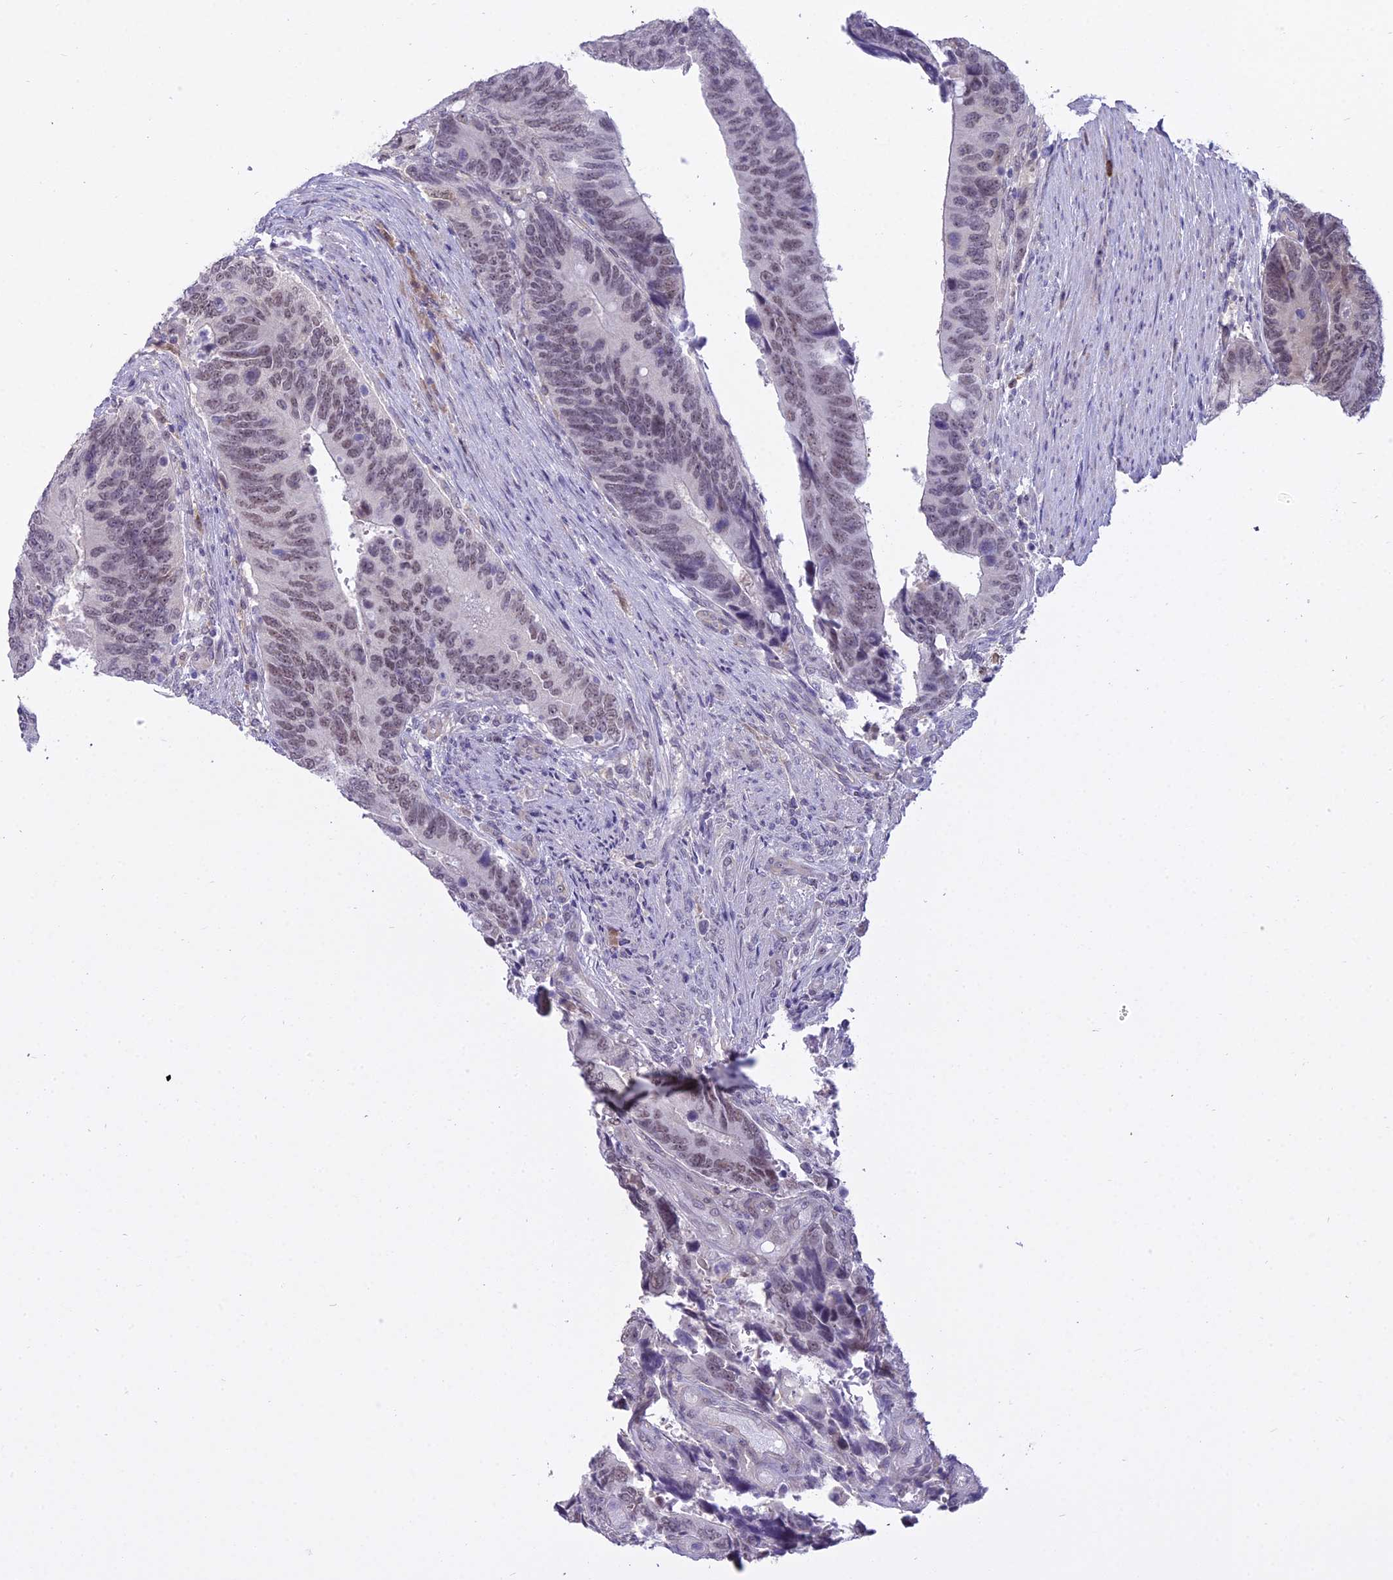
{"staining": {"intensity": "weak", "quantity": ">75%", "location": "nuclear"}, "tissue": "colorectal cancer", "cell_type": "Tumor cells", "image_type": "cancer", "snomed": [{"axis": "morphology", "description": "Adenocarcinoma, NOS"}, {"axis": "topography", "description": "Colon"}], "caption": "DAB (3,3'-diaminobenzidine) immunohistochemical staining of human colorectal cancer (adenocarcinoma) exhibits weak nuclear protein positivity in approximately >75% of tumor cells.", "gene": "BLNK", "patient": {"sex": "male", "age": 87}}